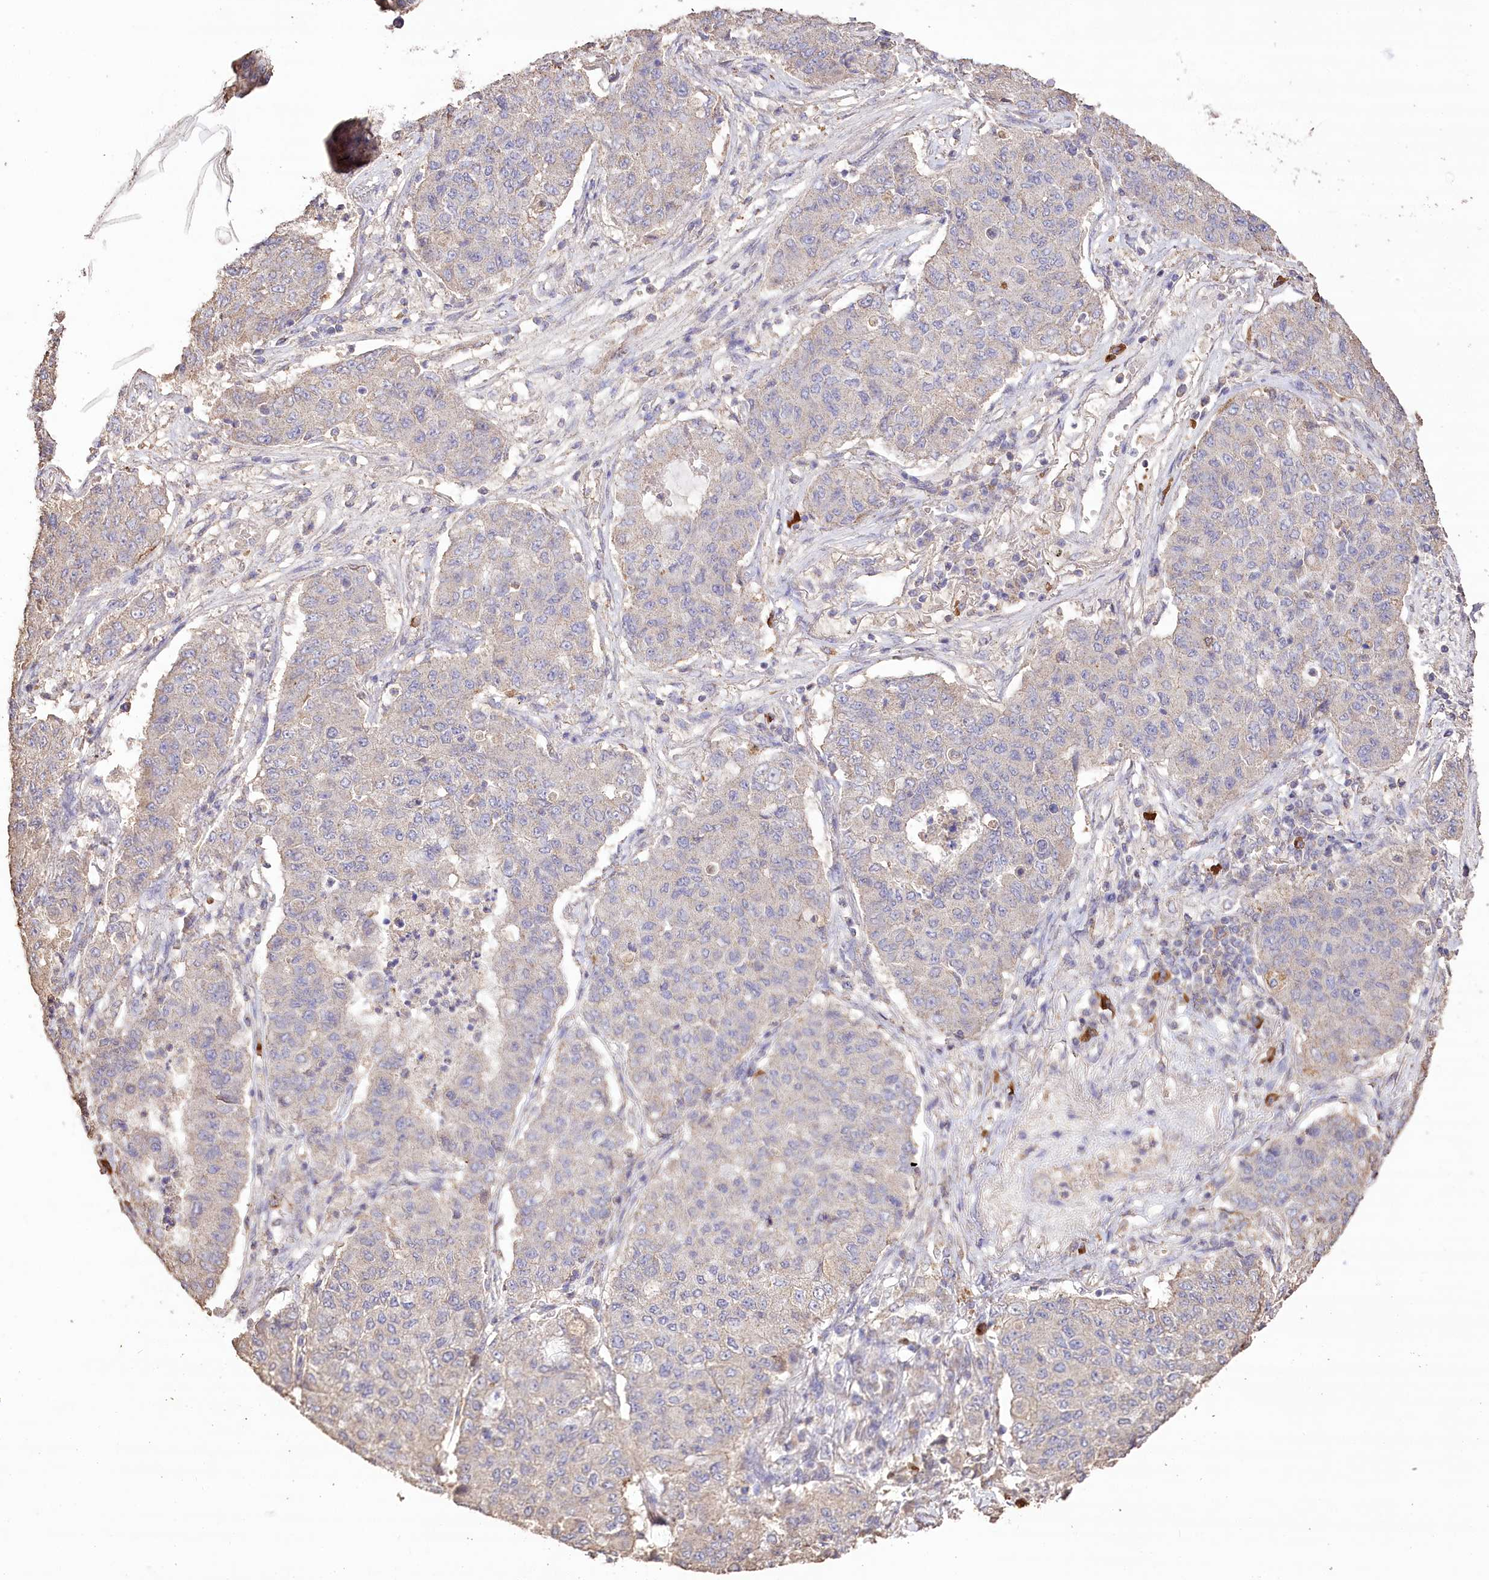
{"staining": {"intensity": "negative", "quantity": "none", "location": "none"}, "tissue": "lung cancer", "cell_type": "Tumor cells", "image_type": "cancer", "snomed": [{"axis": "morphology", "description": "Squamous cell carcinoma, NOS"}, {"axis": "topography", "description": "Lung"}], "caption": "Tumor cells are negative for brown protein staining in squamous cell carcinoma (lung).", "gene": "IREB2", "patient": {"sex": "male", "age": 74}}